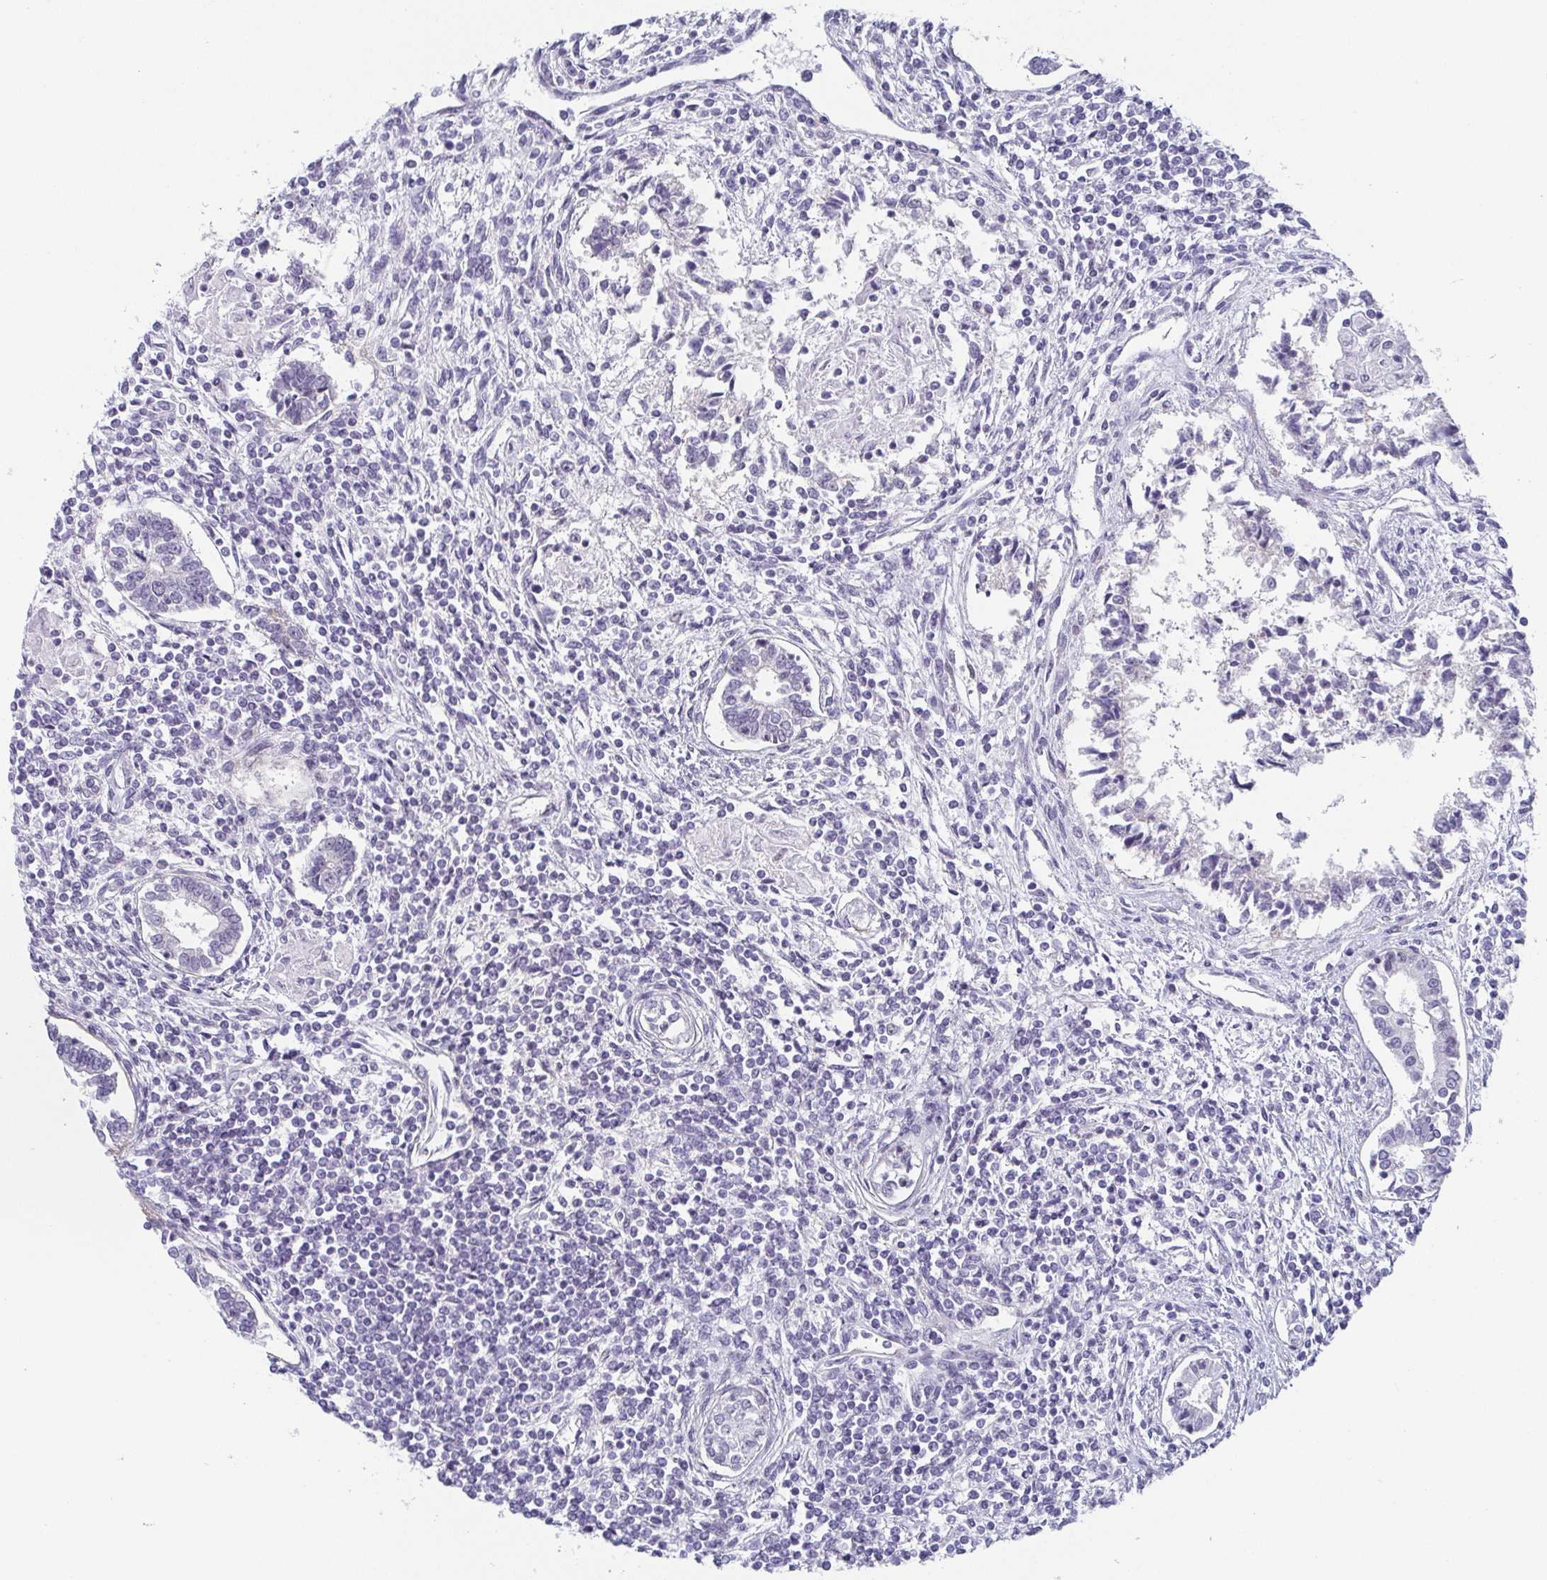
{"staining": {"intensity": "negative", "quantity": "none", "location": "none"}, "tissue": "testis cancer", "cell_type": "Tumor cells", "image_type": "cancer", "snomed": [{"axis": "morphology", "description": "Carcinoma, Embryonal, NOS"}, {"axis": "topography", "description": "Testis"}], "caption": "Testis cancer (embryonal carcinoma) was stained to show a protein in brown. There is no significant expression in tumor cells.", "gene": "EXOSC7", "patient": {"sex": "male", "age": 37}}